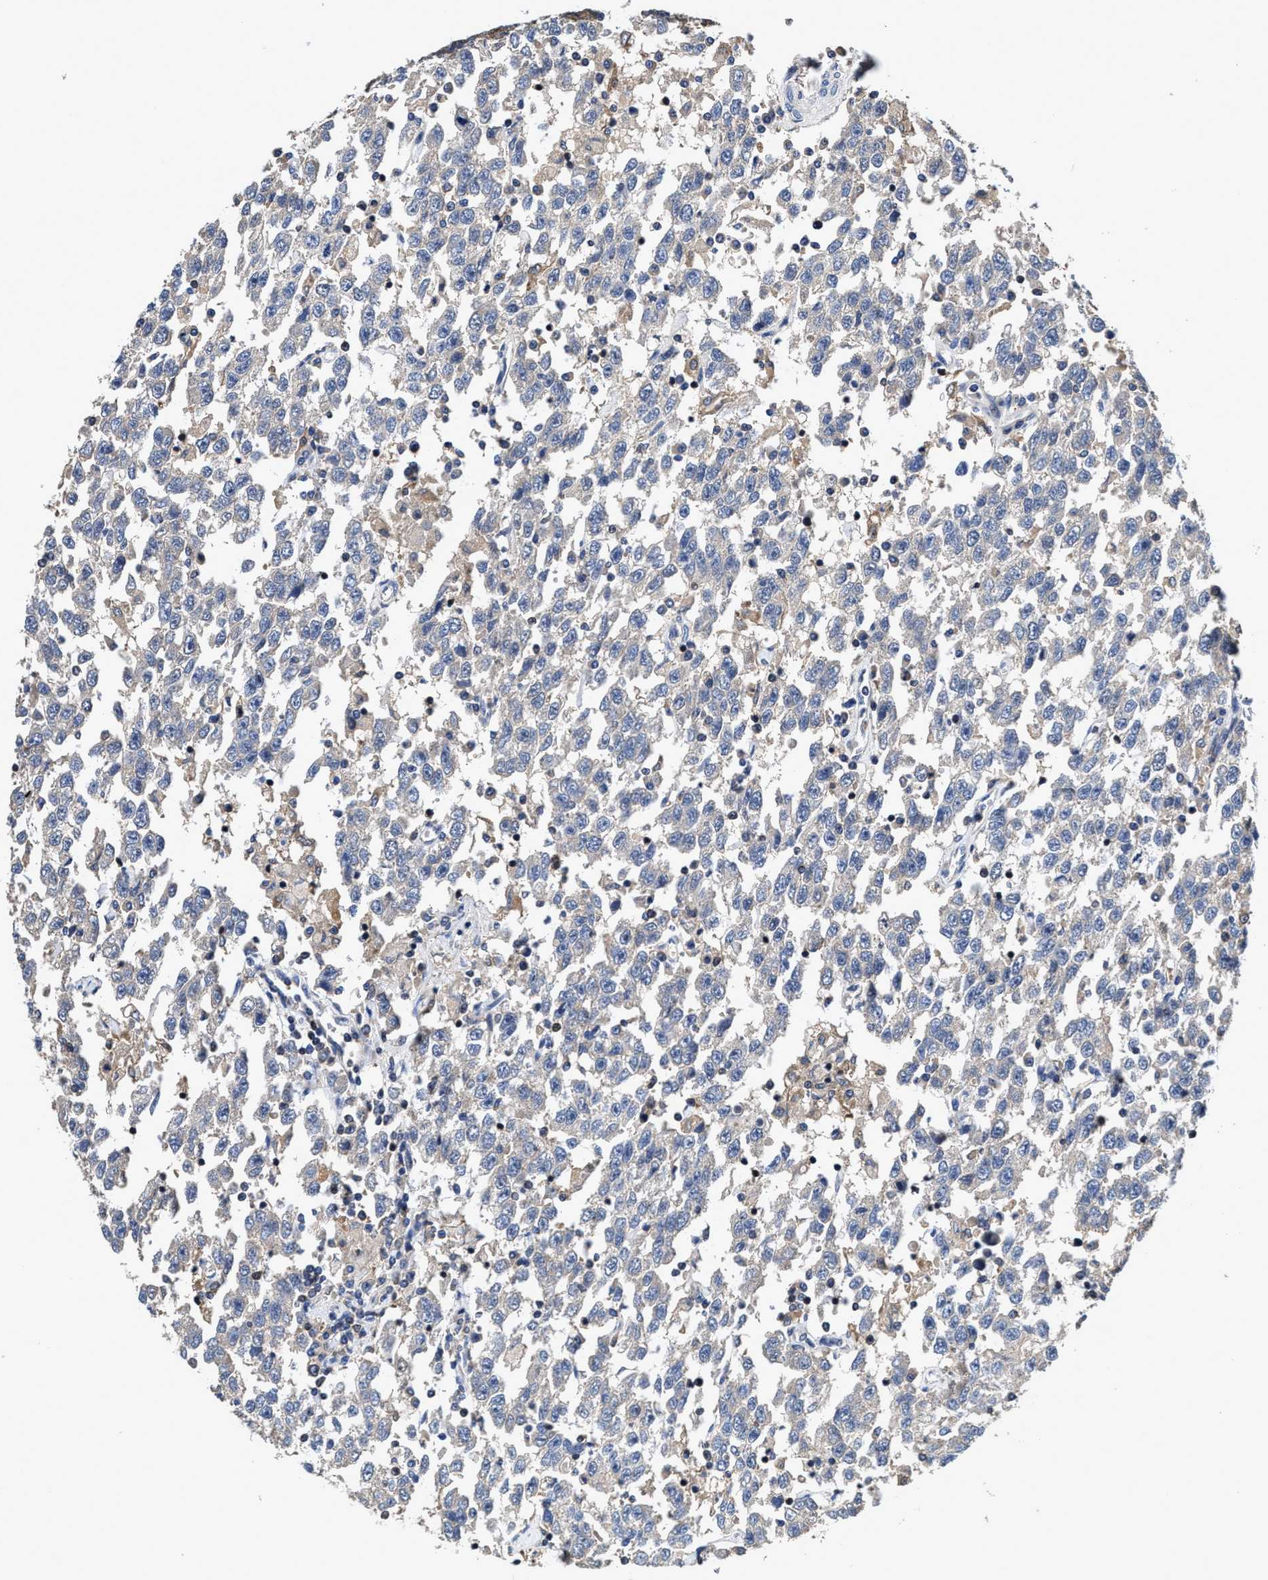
{"staining": {"intensity": "negative", "quantity": "none", "location": "none"}, "tissue": "testis cancer", "cell_type": "Tumor cells", "image_type": "cancer", "snomed": [{"axis": "morphology", "description": "Seminoma, NOS"}, {"axis": "topography", "description": "Testis"}], "caption": "Seminoma (testis) was stained to show a protein in brown. There is no significant expression in tumor cells.", "gene": "RGS10", "patient": {"sex": "male", "age": 41}}